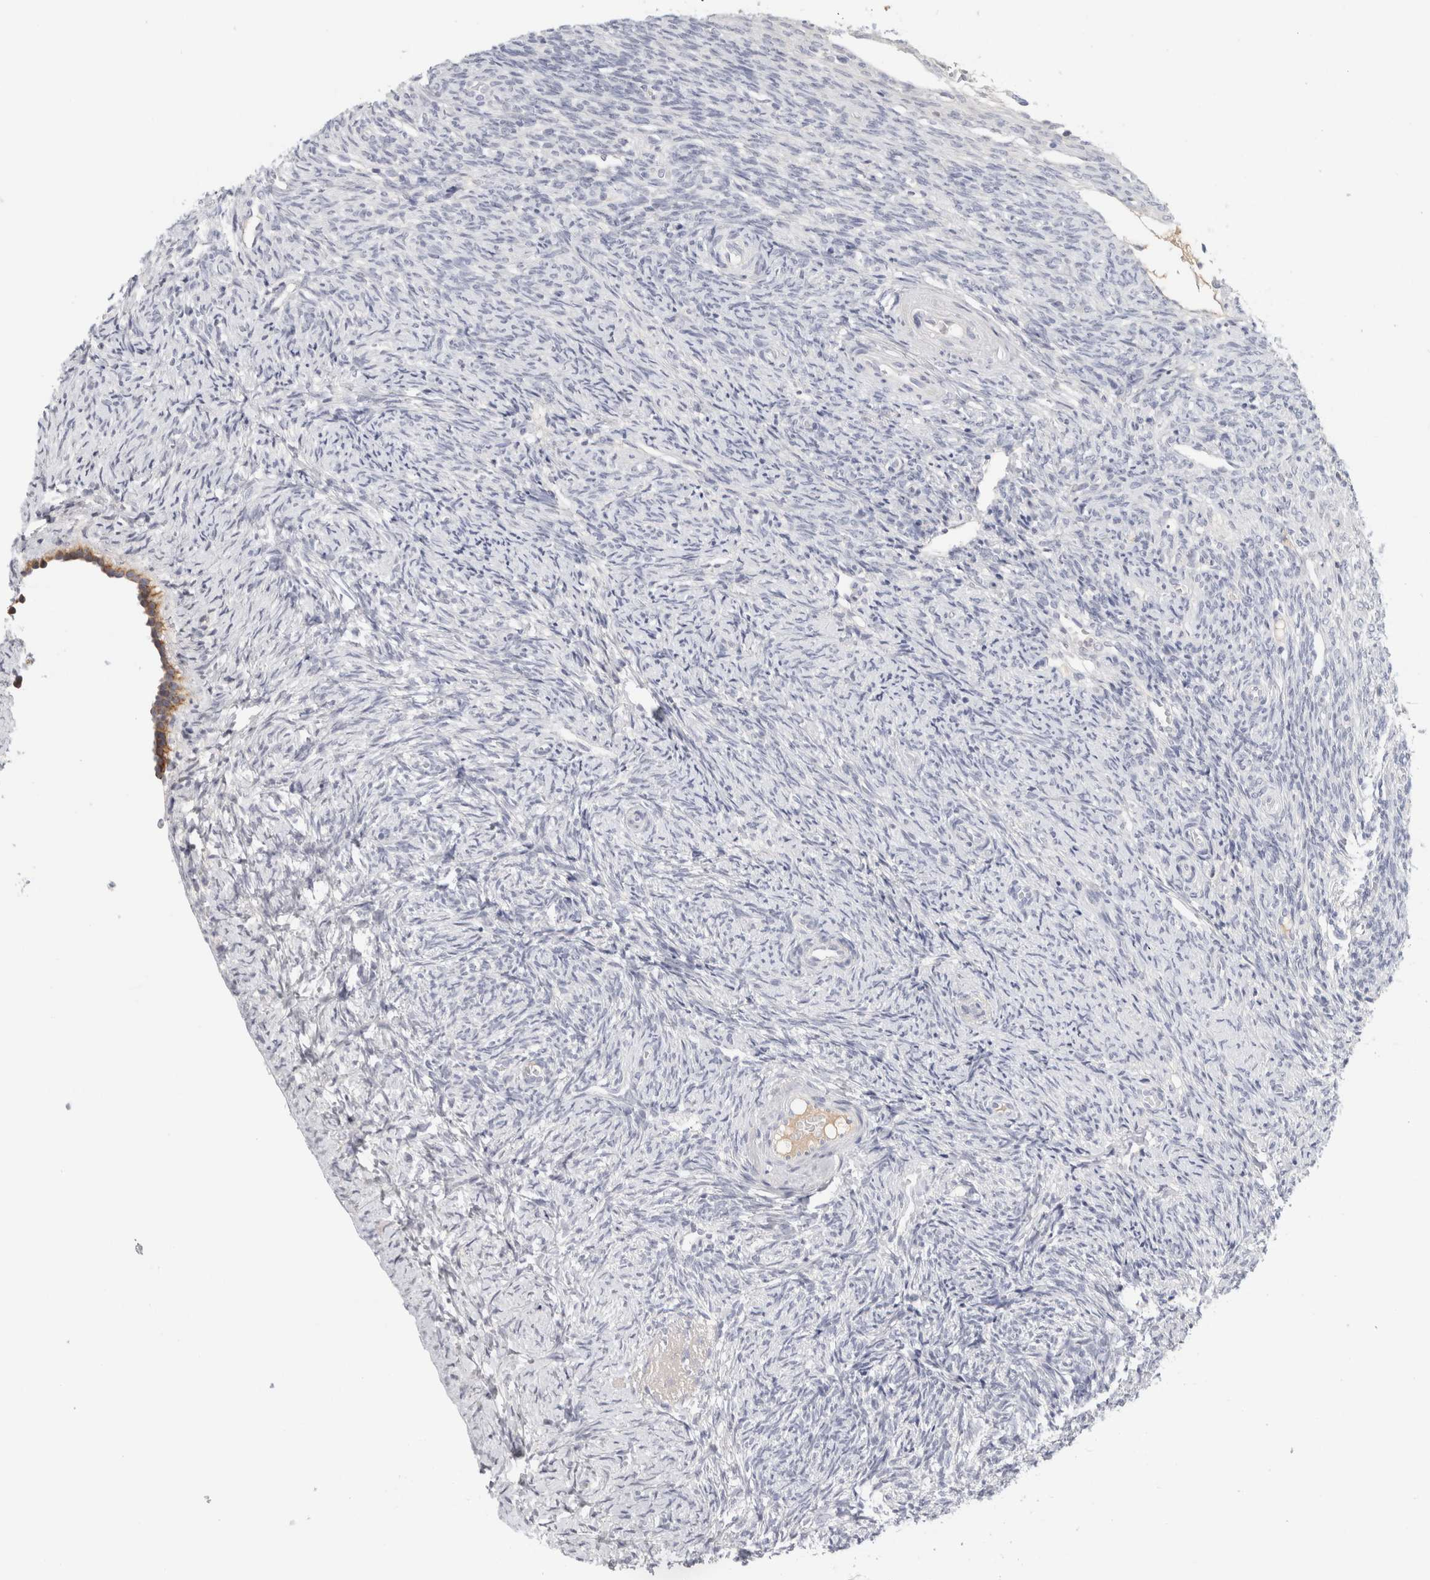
{"staining": {"intensity": "moderate", "quantity": ">75%", "location": "cytoplasmic/membranous"}, "tissue": "ovary", "cell_type": "Follicle cells", "image_type": "normal", "snomed": [{"axis": "morphology", "description": "Normal tissue, NOS"}, {"axis": "topography", "description": "Ovary"}], "caption": "Ovary stained for a protein (brown) shows moderate cytoplasmic/membranous positive staining in about >75% of follicle cells.", "gene": "STK31", "patient": {"sex": "female", "age": 41}}